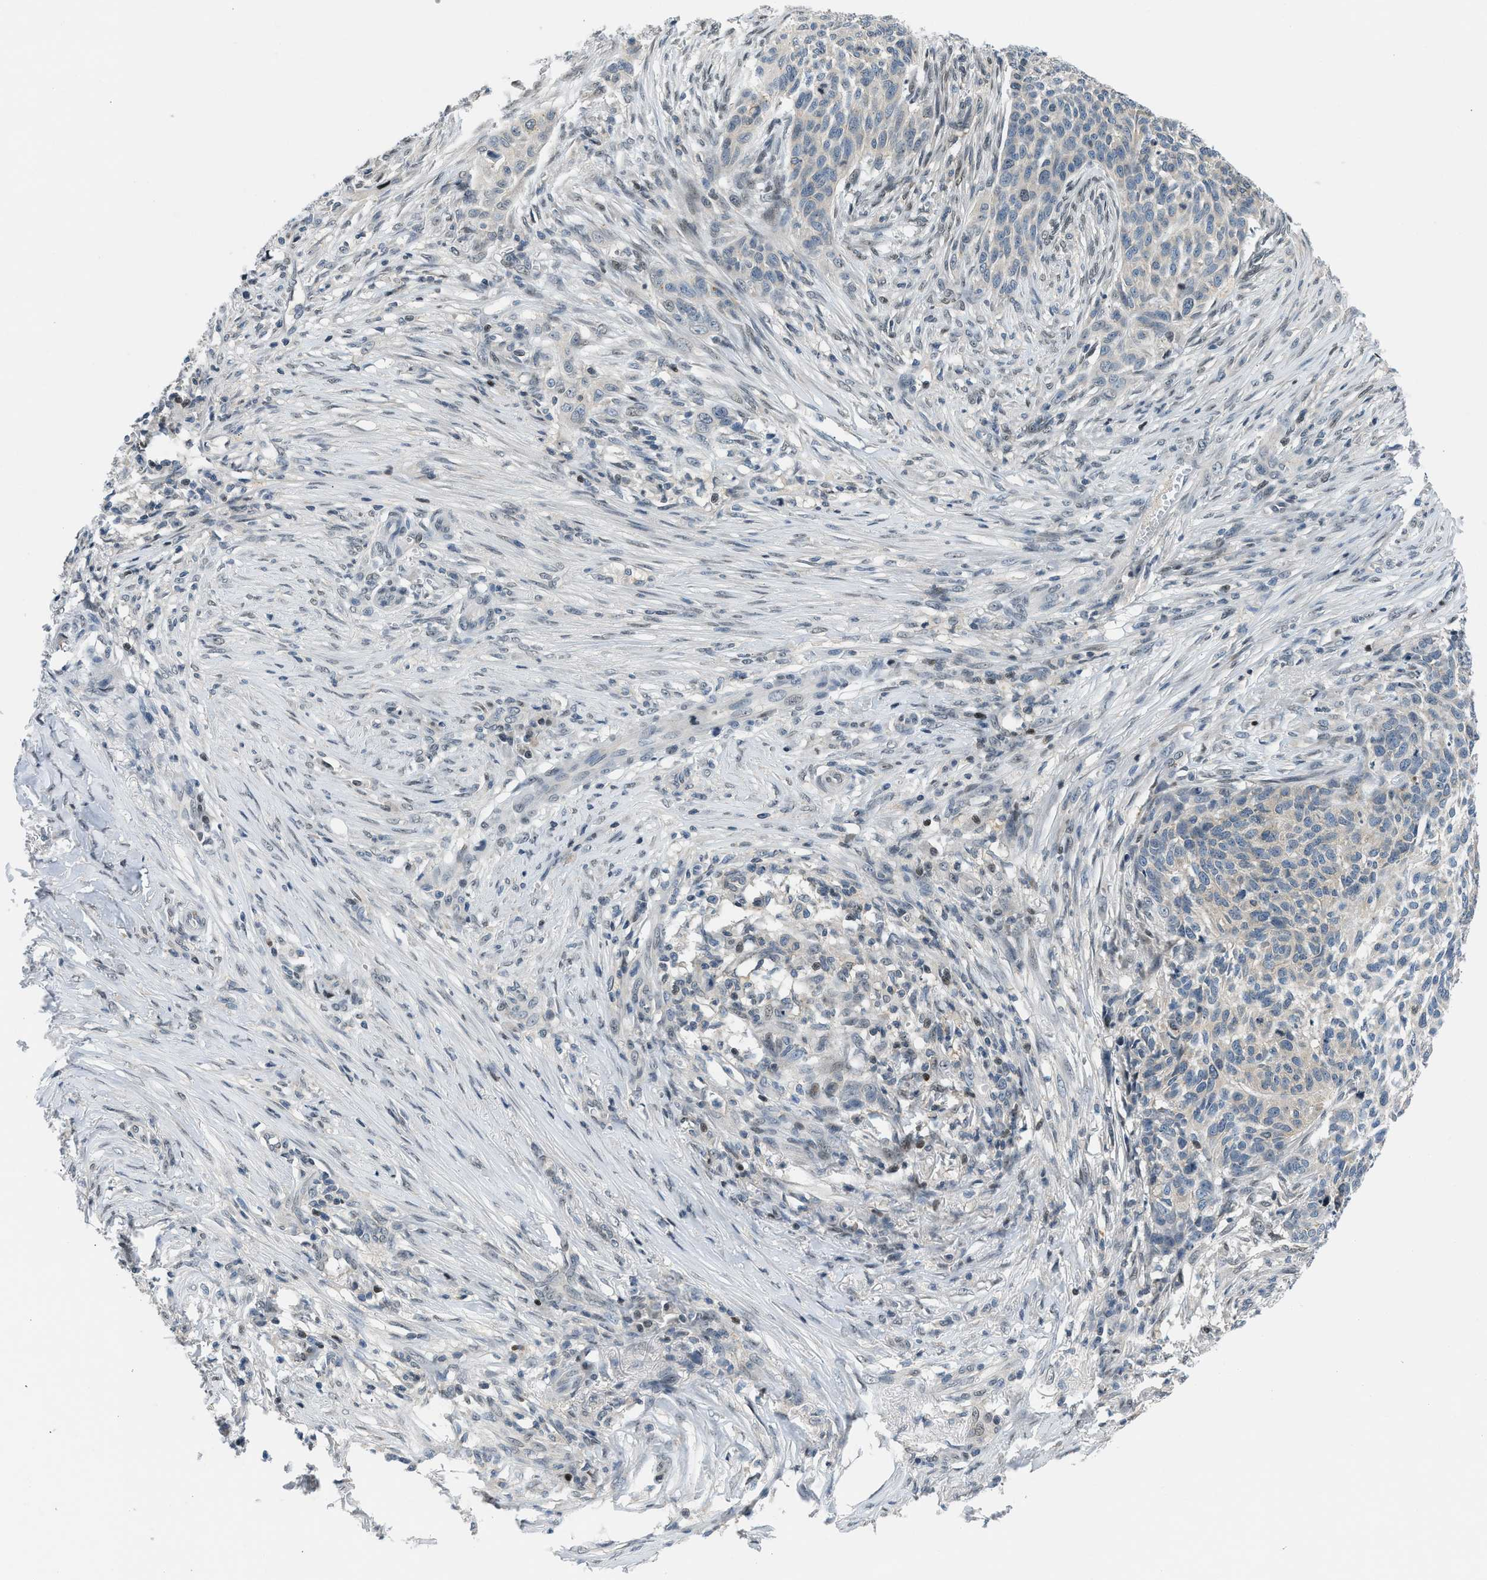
{"staining": {"intensity": "negative", "quantity": "none", "location": "none"}, "tissue": "skin cancer", "cell_type": "Tumor cells", "image_type": "cancer", "snomed": [{"axis": "morphology", "description": "Basal cell carcinoma"}, {"axis": "topography", "description": "Skin"}], "caption": "Human skin cancer (basal cell carcinoma) stained for a protein using immunohistochemistry (IHC) shows no expression in tumor cells.", "gene": "OLIG3", "patient": {"sex": "male", "age": 85}}